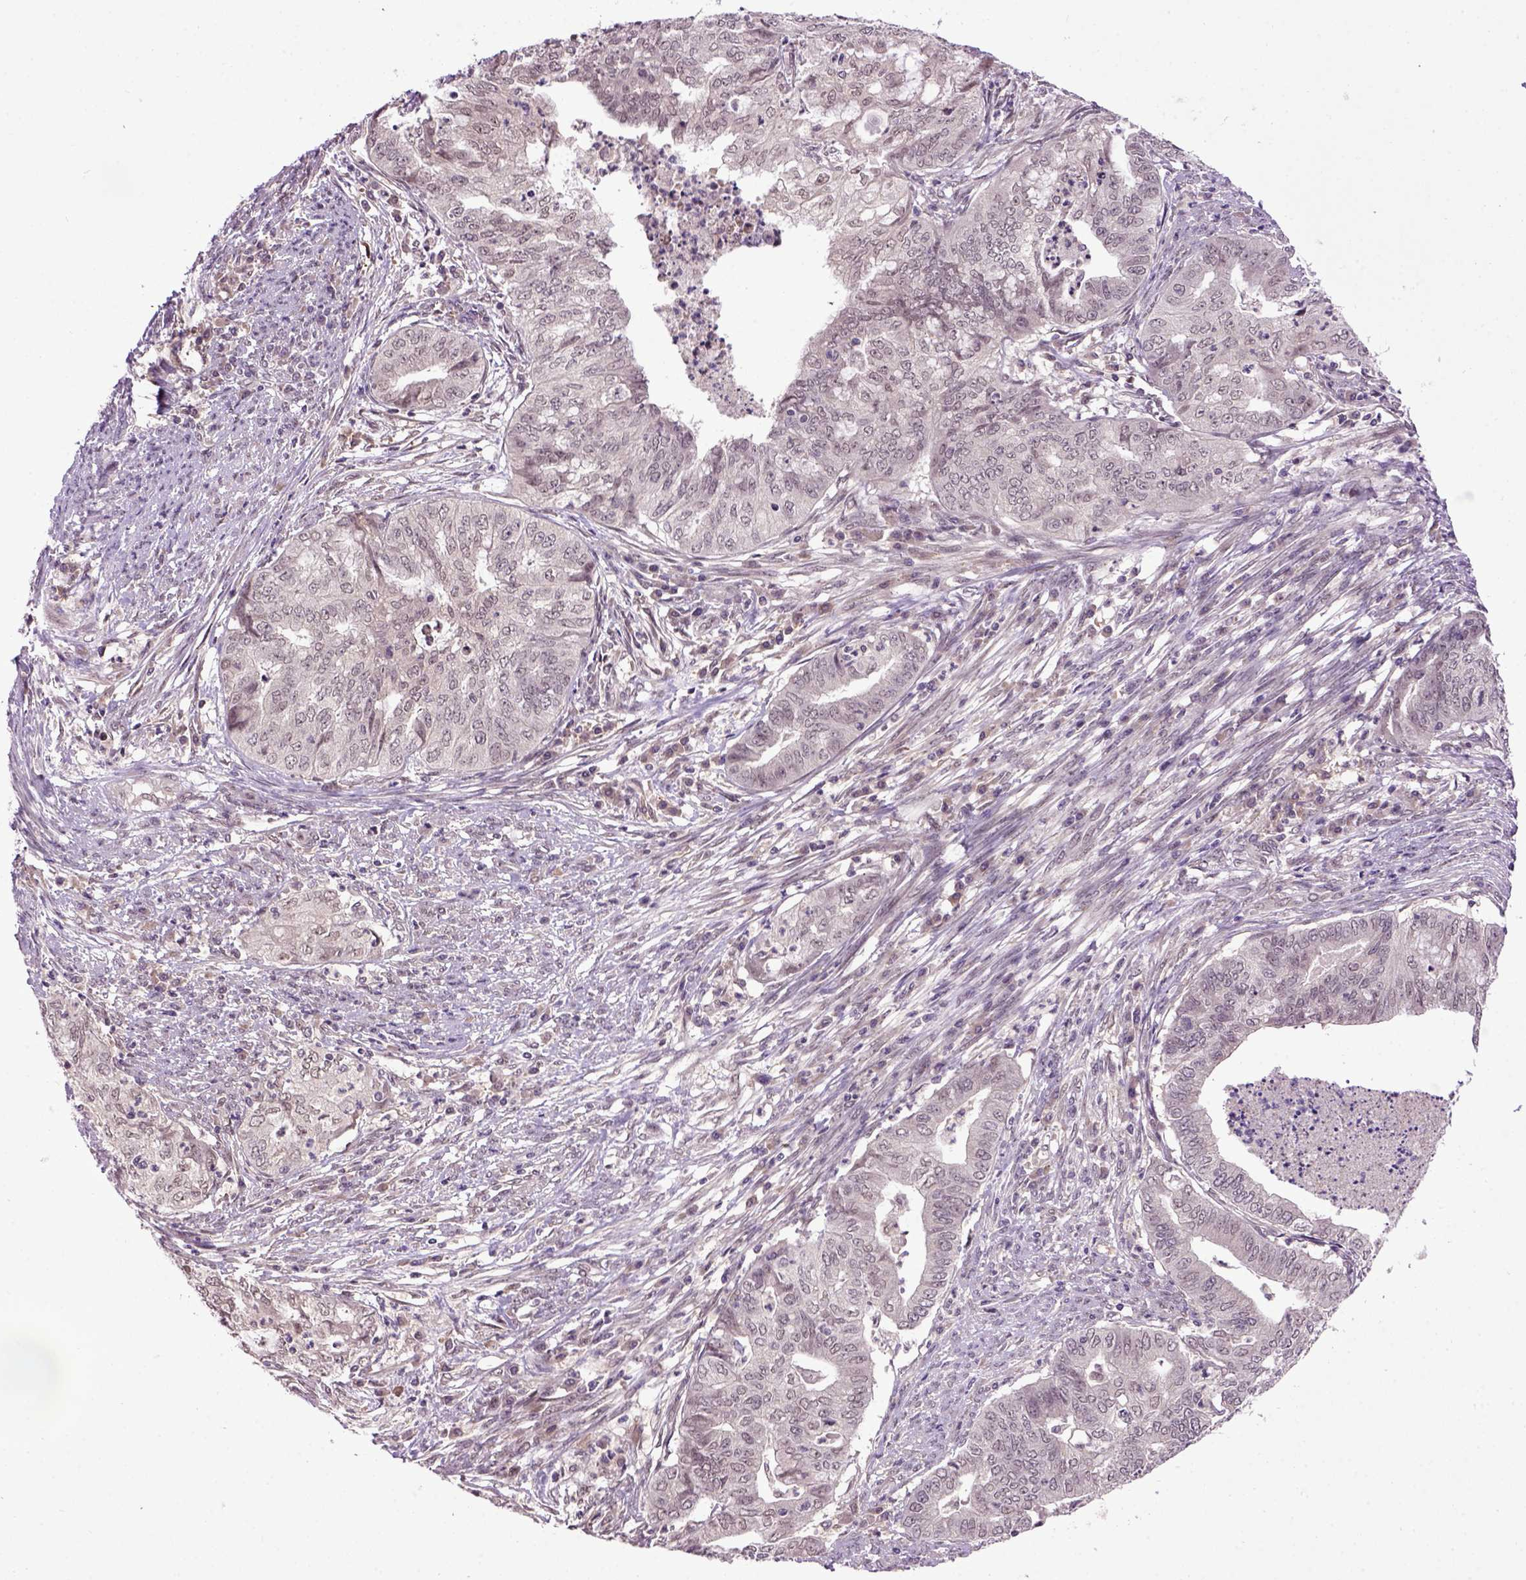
{"staining": {"intensity": "negative", "quantity": "none", "location": "none"}, "tissue": "endometrial cancer", "cell_type": "Tumor cells", "image_type": "cancer", "snomed": [{"axis": "morphology", "description": "Adenocarcinoma, NOS"}, {"axis": "topography", "description": "Endometrium"}], "caption": "This is an immunohistochemistry photomicrograph of adenocarcinoma (endometrial). There is no positivity in tumor cells.", "gene": "RAB43", "patient": {"sex": "female", "age": 79}}